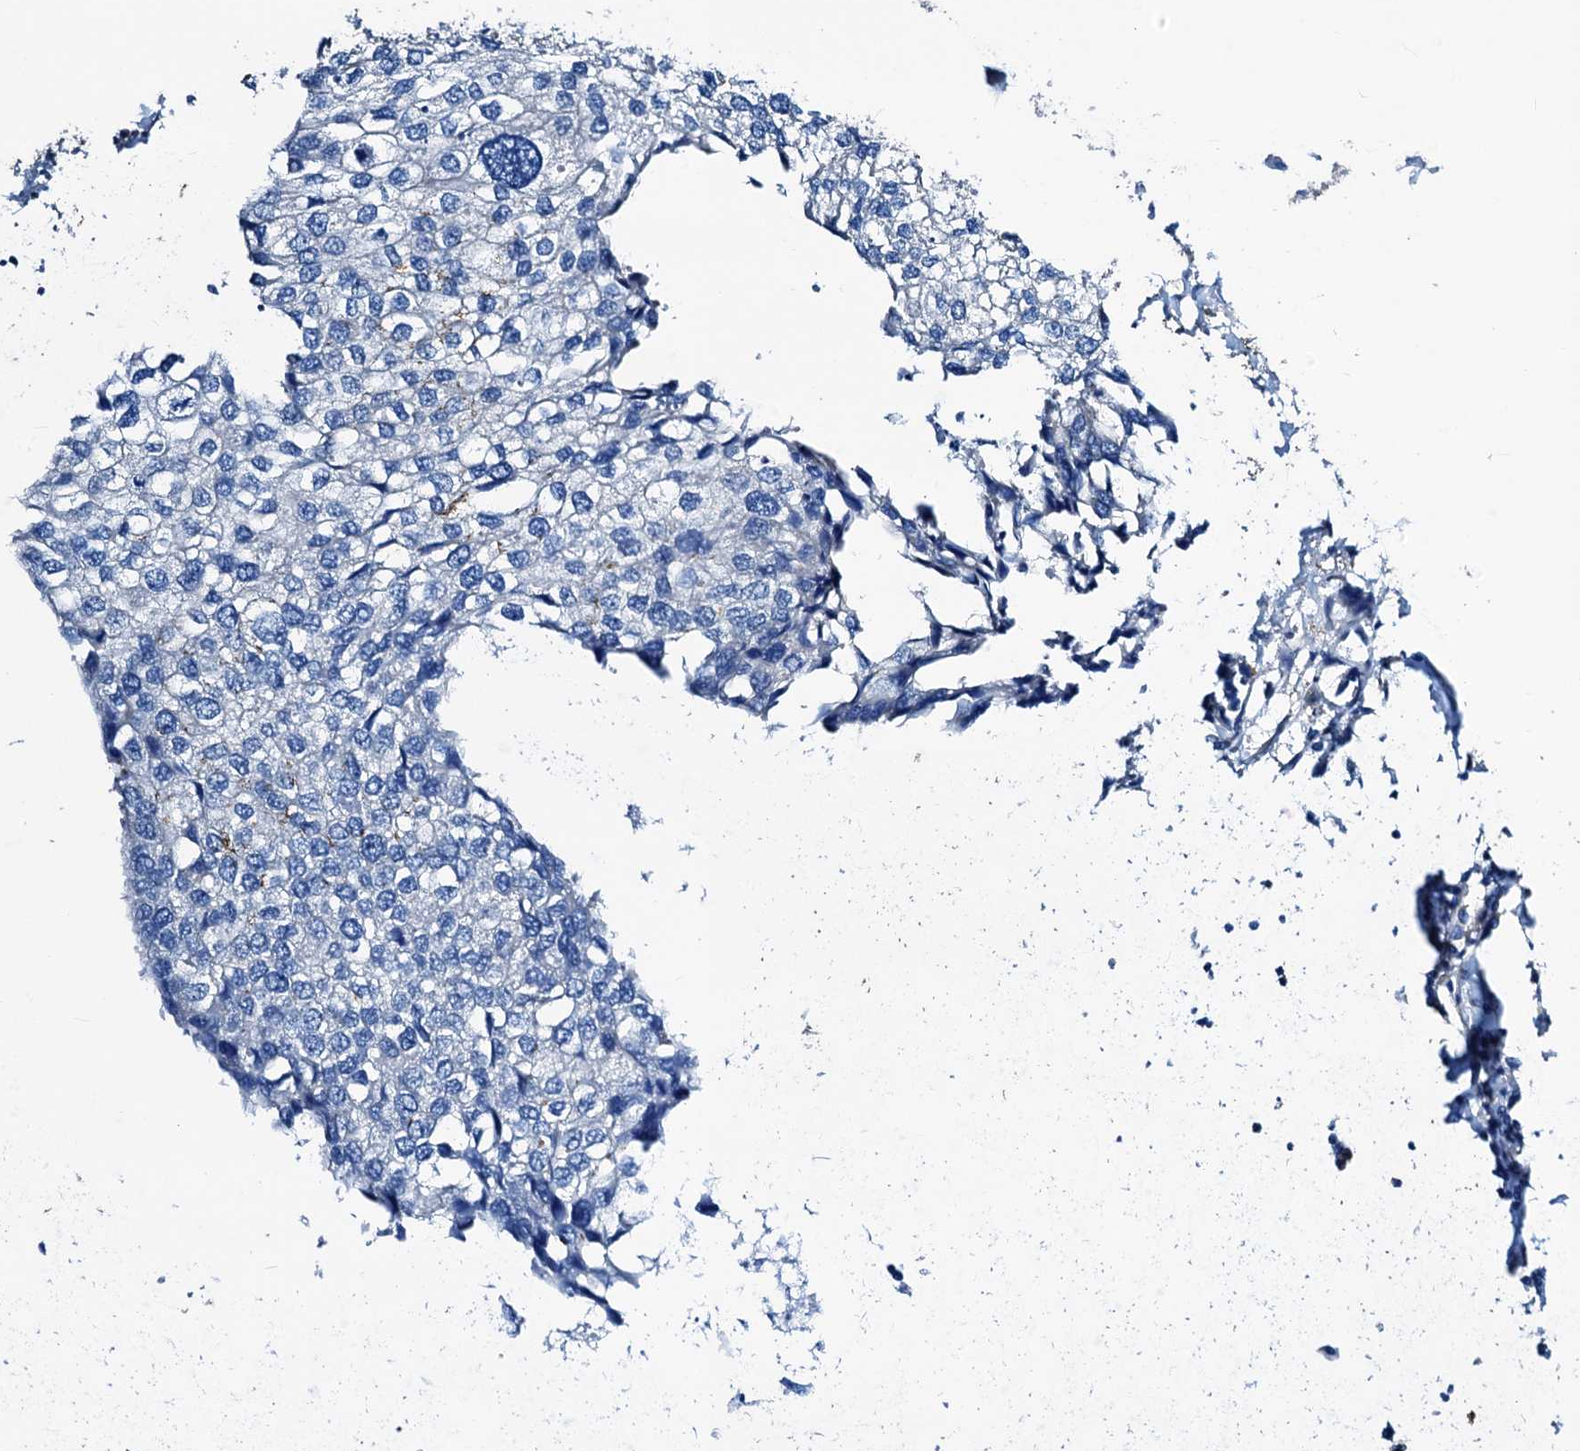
{"staining": {"intensity": "negative", "quantity": "none", "location": "none"}, "tissue": "urothelial cancer", "cell_type": "Tumor cells", "image_type": "cancer", "snomed": [{"axis": "morphology", "description": "Urothelial carcinoma, High grade"}, {"axis": "topography", "description": "Urinary bladder"}], "caption": "High-grade urothelial carcinoma was stained to show a protein in brown. There is no significant positivity in tumor cells.", "gene": "GCOM1", "patient": {"sex": "male", "age": 64}}